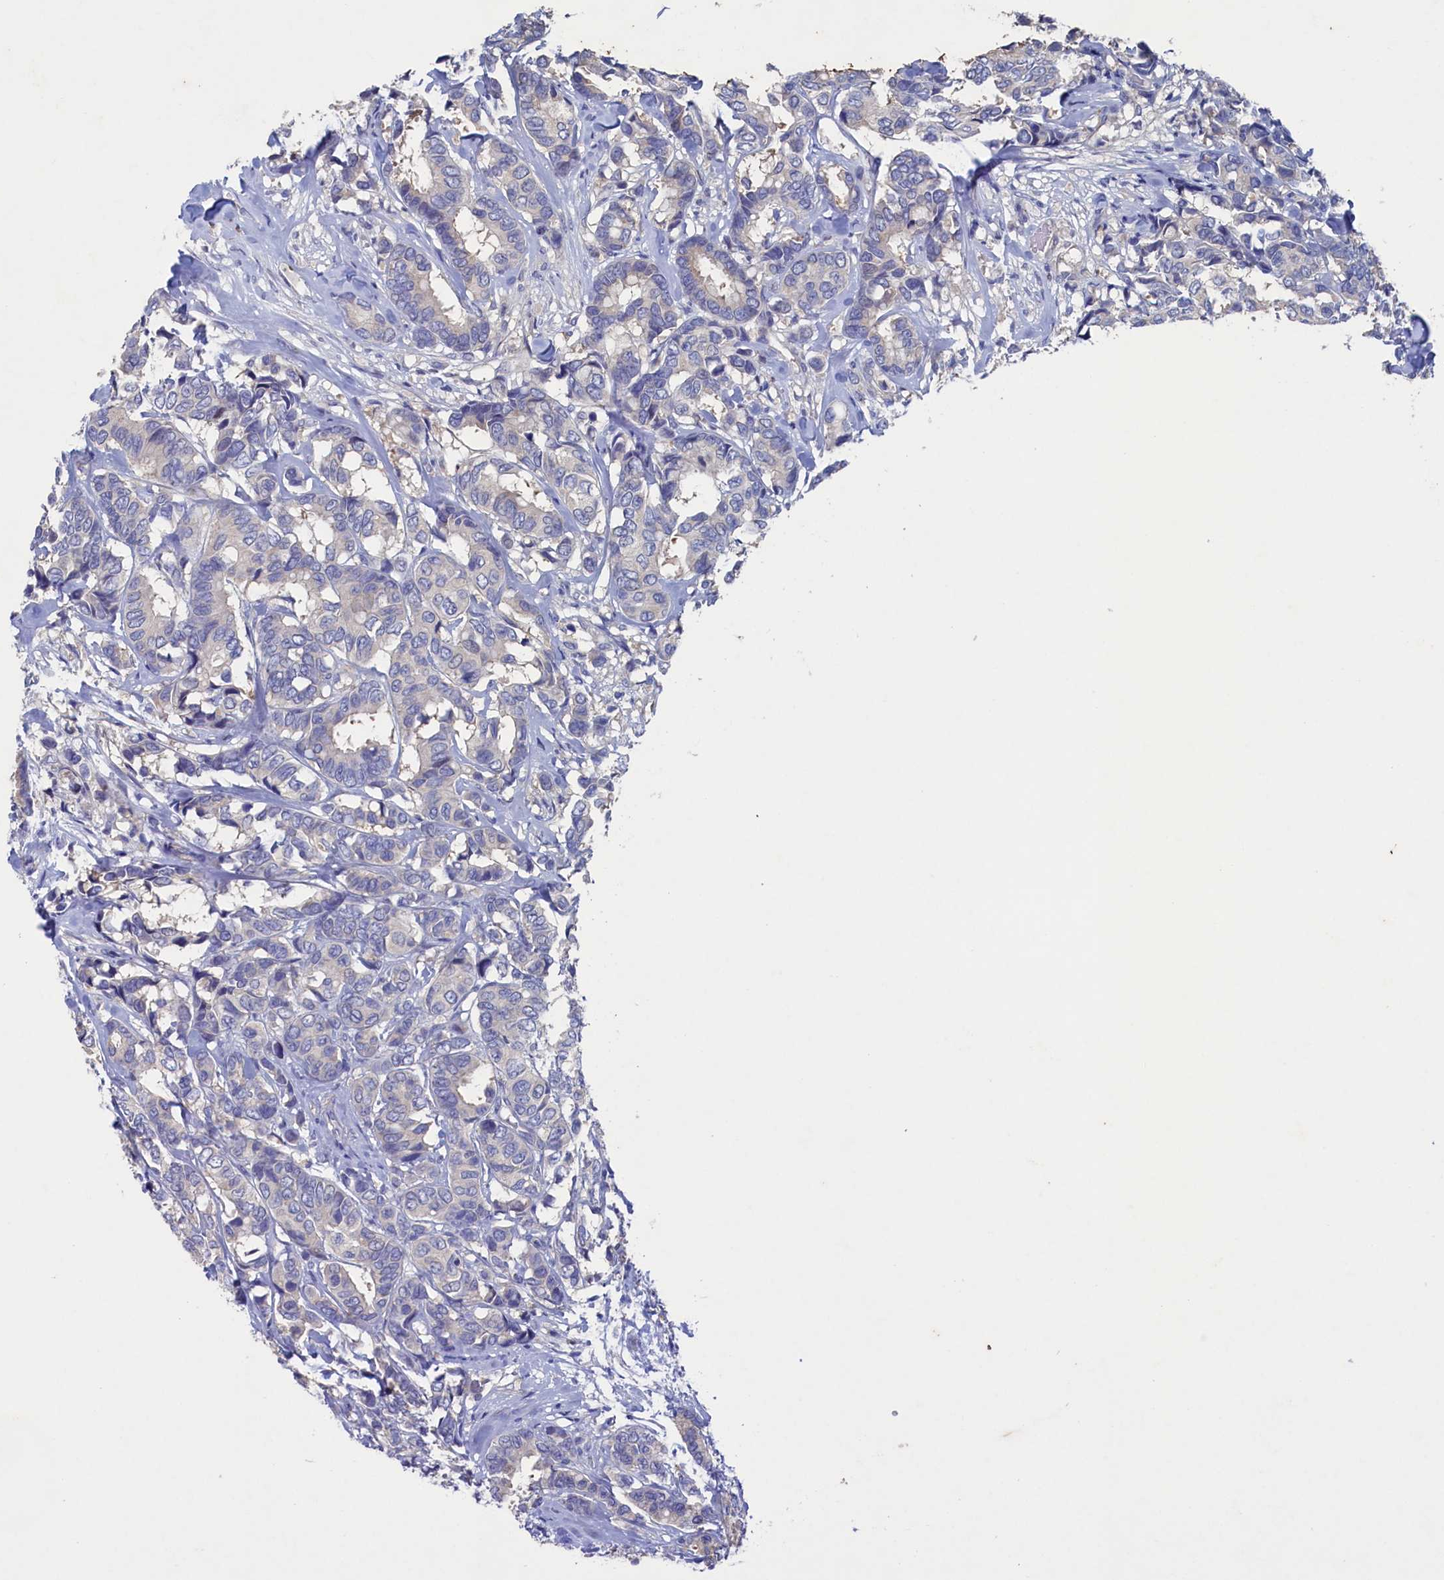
{"staining": {"intensity": "negative", "quantity": "none", "location": "none"}, "tissue": "breast cancer", "cell_type": "Tumor cells", "image_type": "cancer", "snomed": [{"axis": "morphology", "description": "Duct carcinoma"}, {"axis": "topography", "description": "Breast"}], "caption": "This image is of breast cancer stained with immunohistochemistry (IHC) to label a protein in brown with the nuclei are counter-stained blue. There is no staining in tumor cells.", "gene": "CBLIF", "patient": {"sex": "female", "age": 87}}